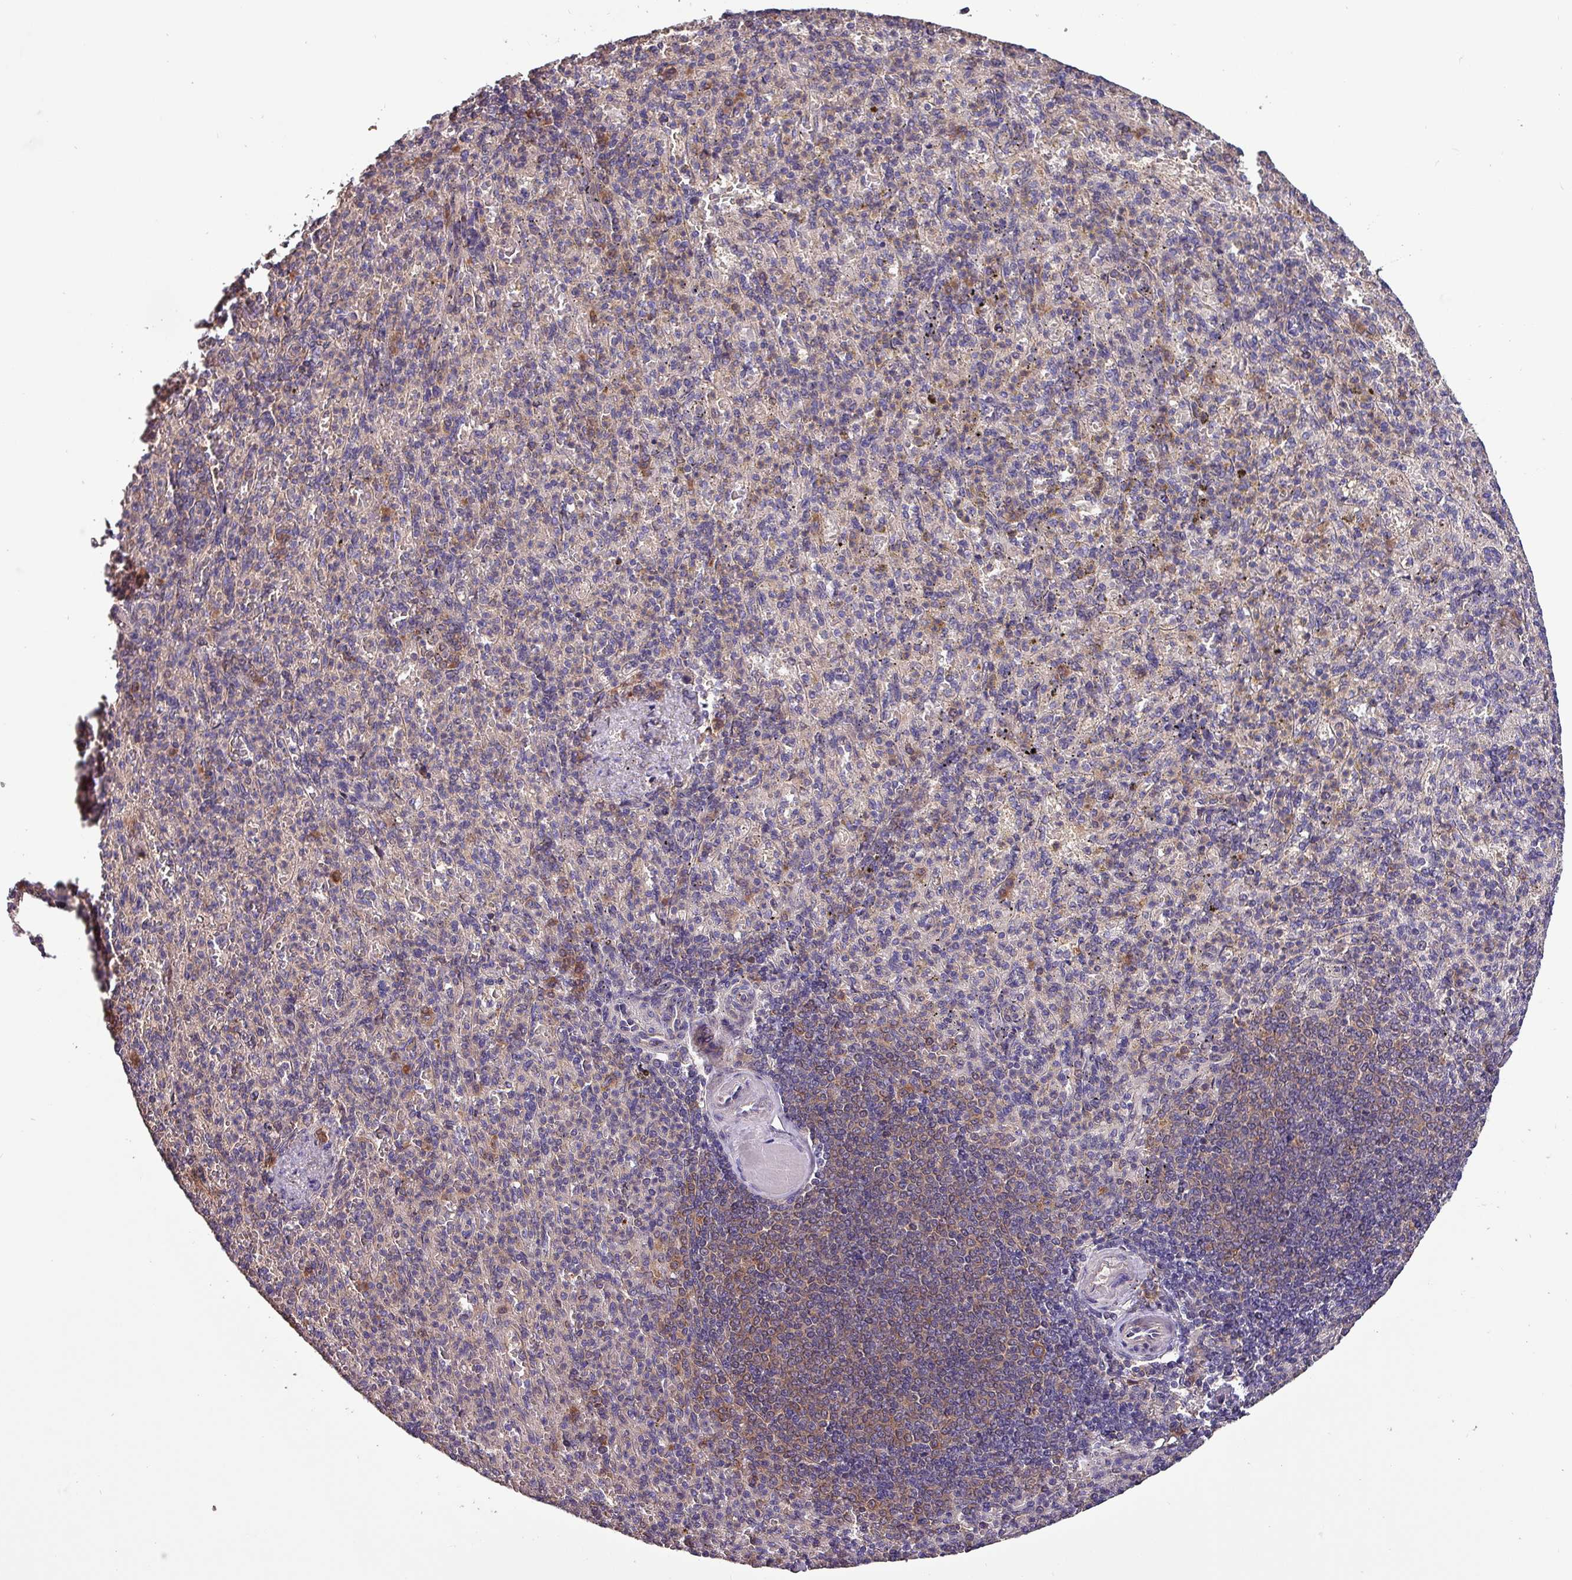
{"staining": {"intensity": "weak", "quantity": "<25%", "location": "cytoplasmic/membranous"}, "tissue": "spleen", "cell_type": "Cells in red pulp", "image_type": "normal", "snomed": [{"axis": "morphology", "description": "Normal tissue, NOS"}, {"axis": "topography", "description": "Spleen"}], "caption": "This photomicrograph is of benign spleen stained with immunohistochemistry to label a protein in brown with the nuclei are counter-stained blue. There is no staining in cells in red pulp.", "gene": "PAFAH1B2", "patient": {"sex": "female", "age": 74}}